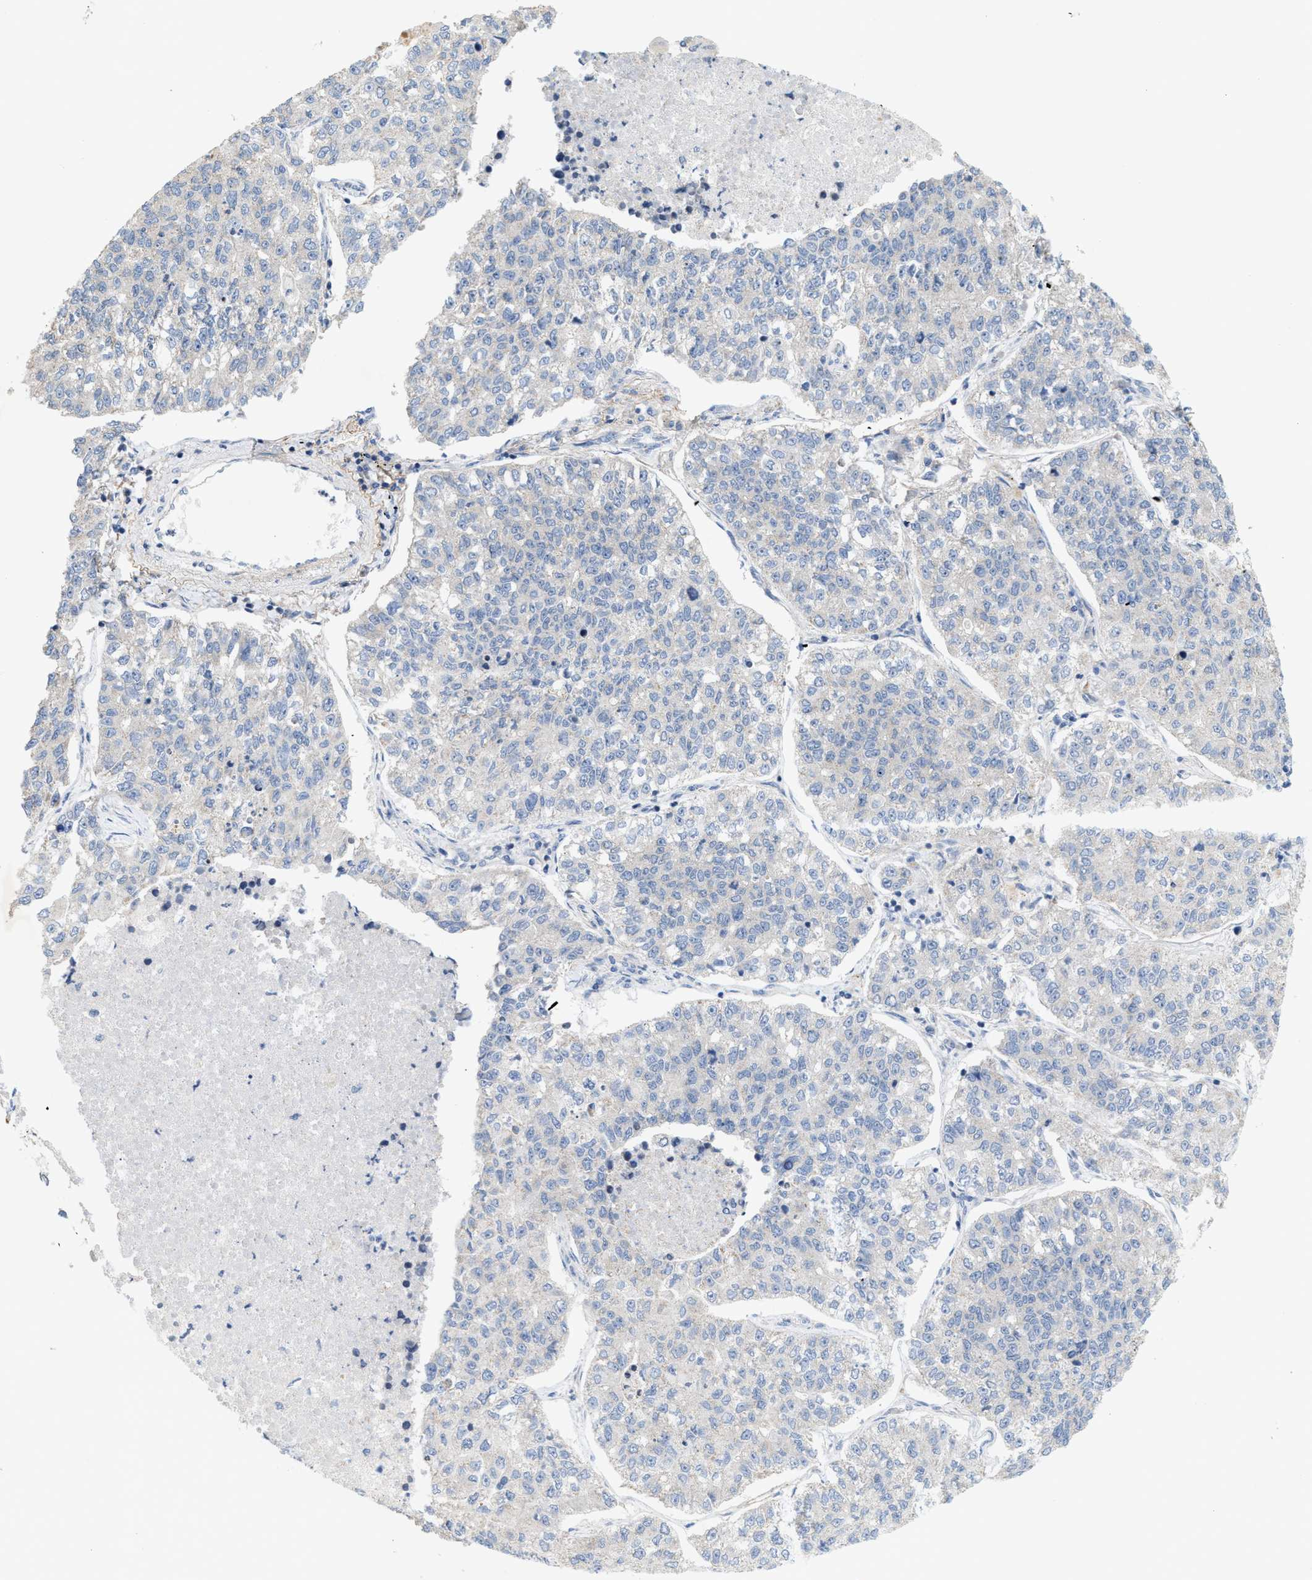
{"staining": {"intensity": "negative", "quantity": "none", "location": "none"}, "tissue": "lung cancer", "cell_type": "Tumor cells", "image_type": "cancer", "snomed": [{"axis": "morphology", "description": "Adenocarcinoma, NOS"}, {"axis": "topography", "description": "Lung"}], "caption": "Immunohistochemistry of lung adenocarcinoma demonstrates no staining in tumor cells. (Brightfield microscopy of DAB (3,3'-diaminobenzidine) IHC at high magnification).", "gene": "UBAP2", "patient": {"sex": "male", "age": 49}}